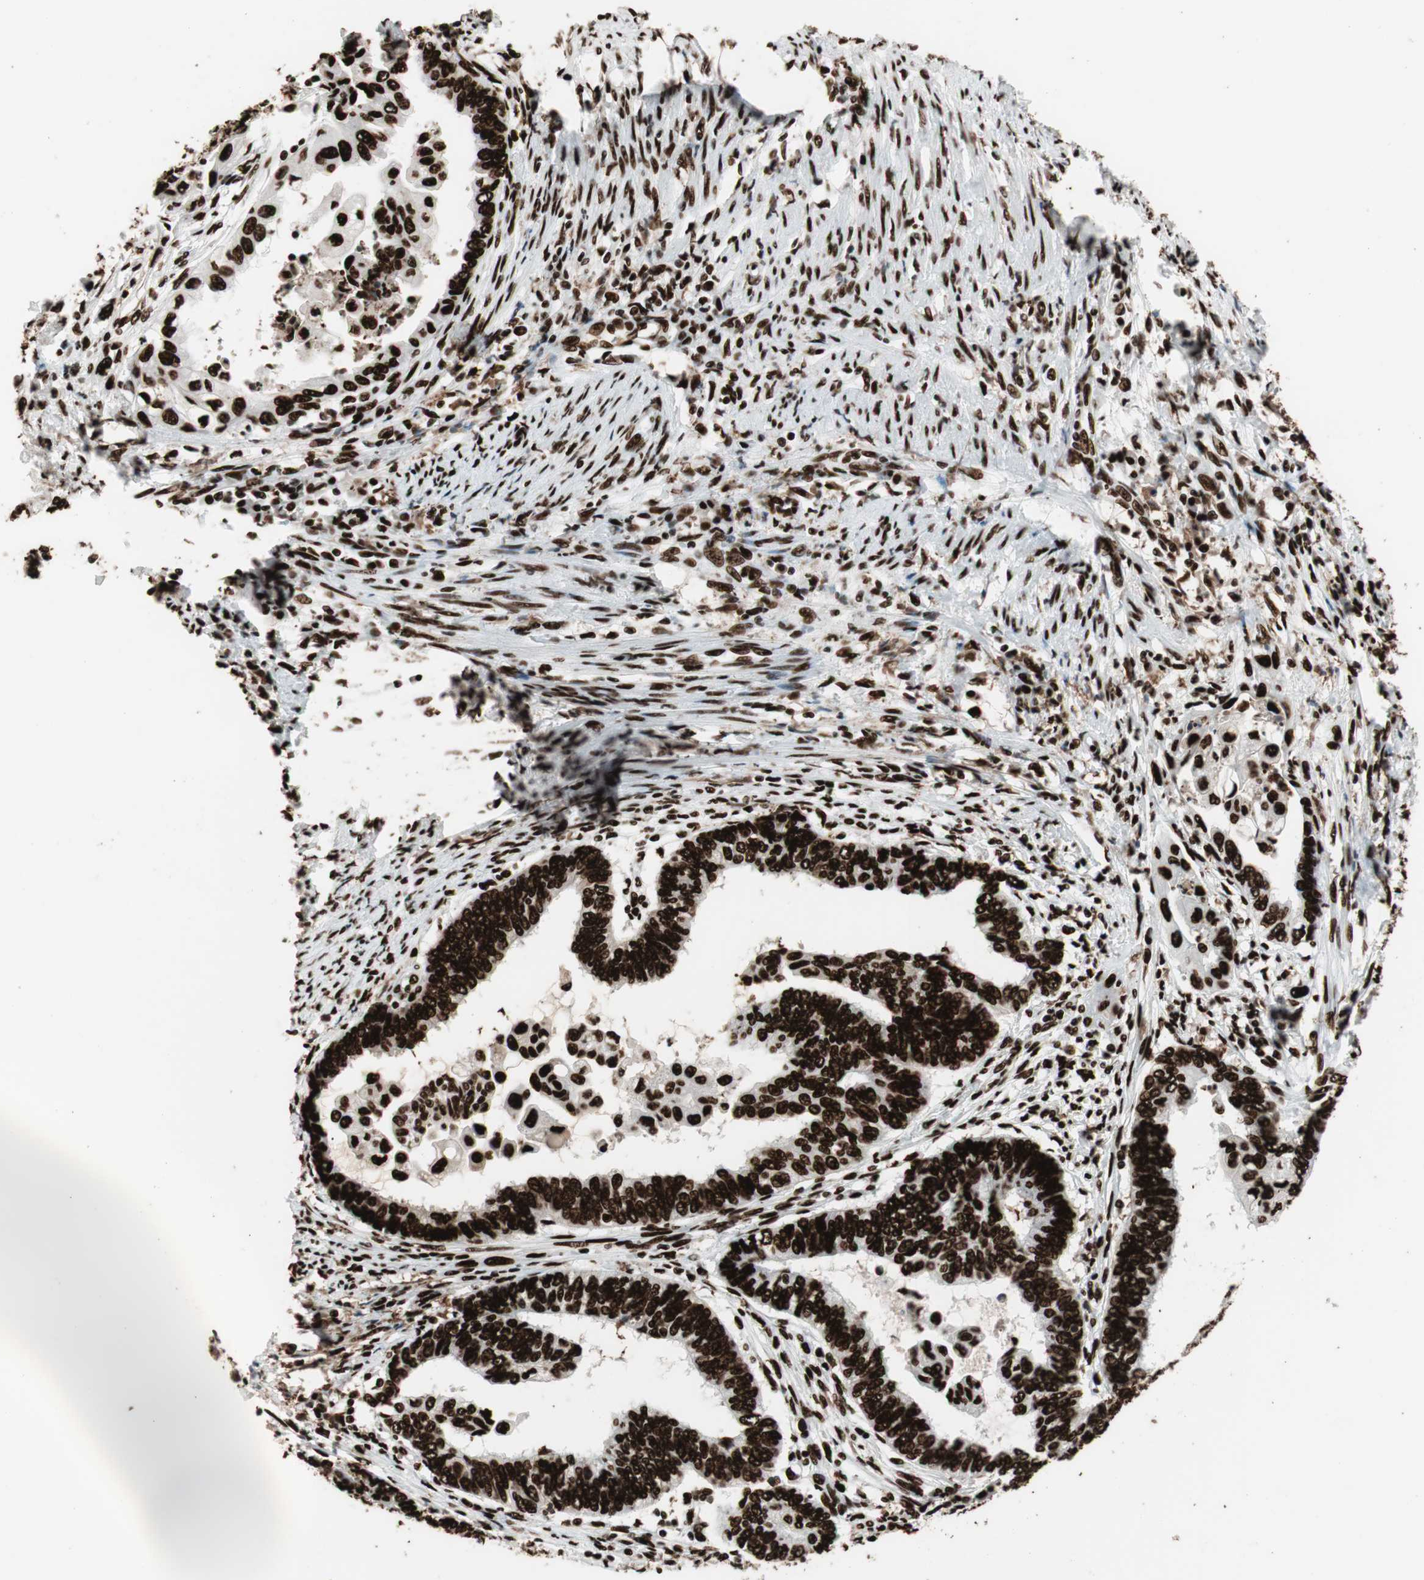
{"staining": {"intensity": "strong", "quantity": ">75%", "location": "nuclear"}, "tissue": "endometrial cancer", "cell_type": "Tumor cells", "image_type": "cancer", "snomed": [{"axis": "morphology", "description": "Adenocarcinoma, NOS"}, {"axis": "topography", "description": "Uterus"}, {"axis": "topography", "description": "Endometrium"}], "caption": "High-power microscopy captured an IHC image of endometrial cancer, revealing strong nuclear positivity in approximately >75% of tumor cells.", "gene": "PSME3", "patient": {"sex": "female", "age": 70}}